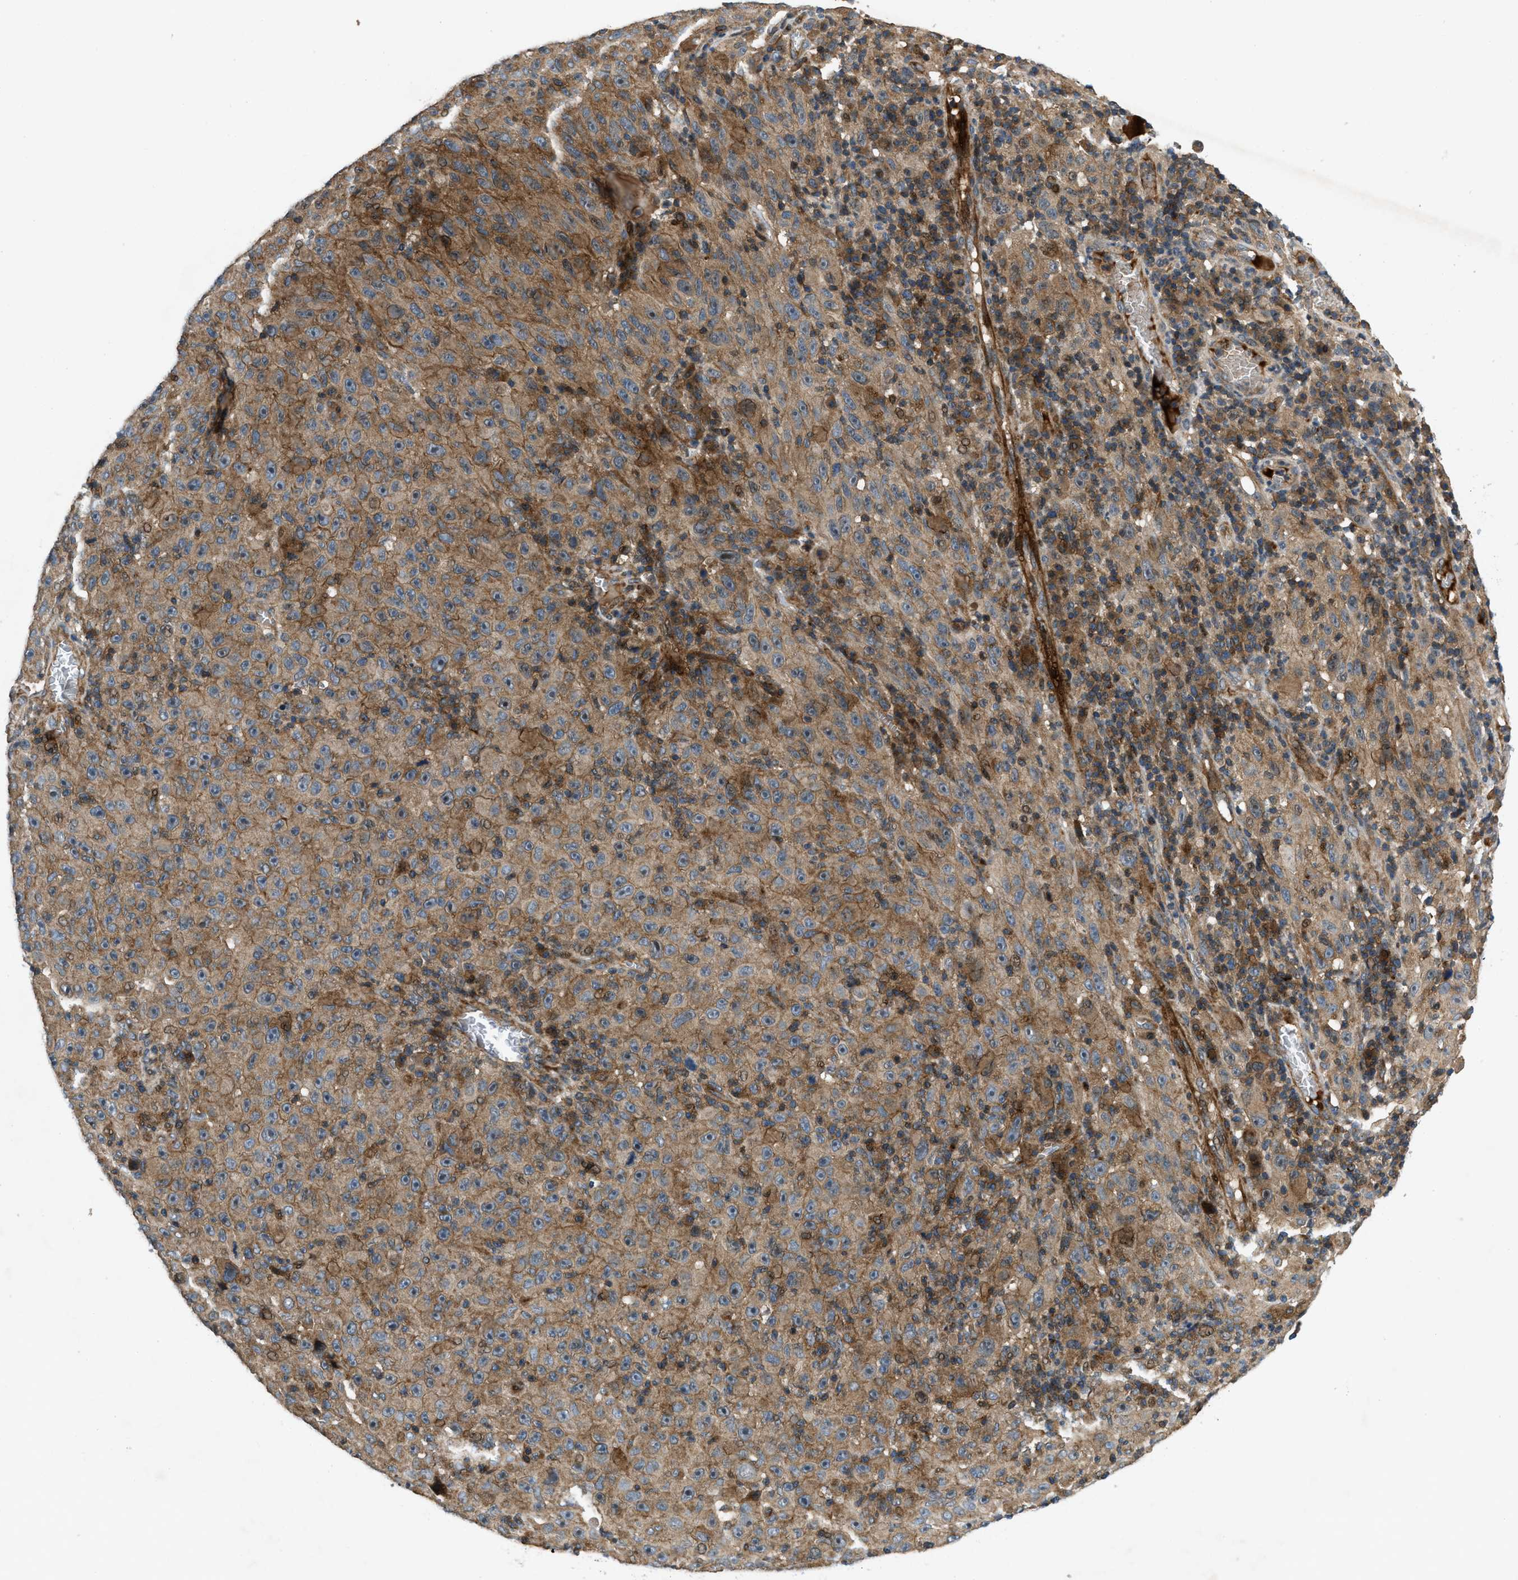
{"staining": {"intensity": "moderate", "quantity": ">75%", "location": "cytoplasmic/membranous"}, "tissue": "melanoma", "cell_type": "Tumor cells", "image_type": "cancer", "snomed": [{"axis": "morphology", "description": "Malignant melanoma, NOS"}, {"axis": "topography", "description": "Skin"}], "caption": "Moderate cytoplasmic/membranous staining is seen in approximately >75% of tumor cells in melanoma.", "gene": "CNNM3", "patient": {"sex": "female", "age": 82}}